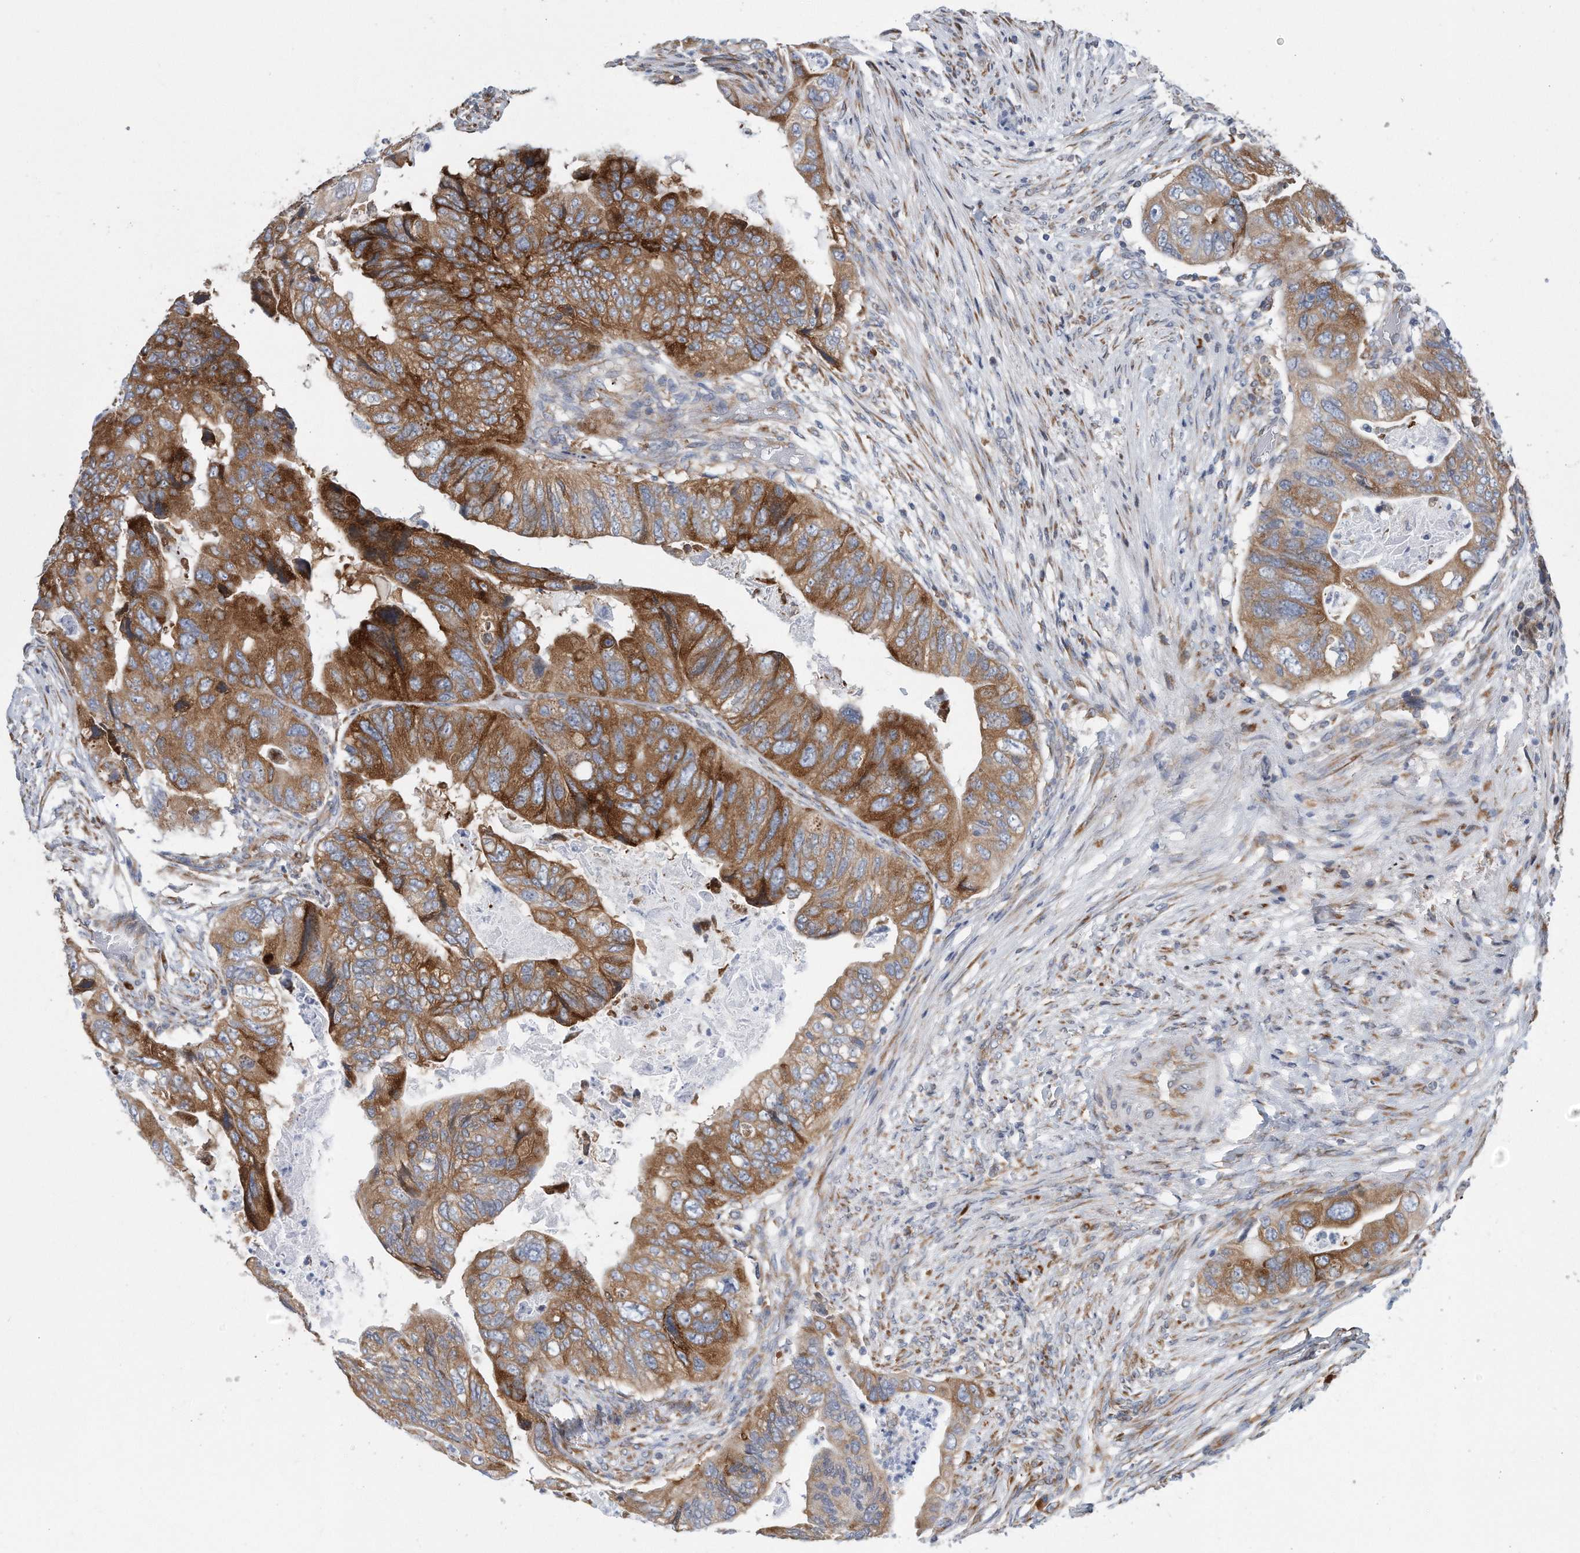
{"staining": {"intensity": "moderate", "quantity": ">75%", "location": "cytoplasmic/membranous"}, "tissue": "colorectal cancer", "cell_type": "Tumor cells", "image_type": "cancer", "snomed": [{"axis": "morphology", "description": "Adenocarcinoma, NOS"}, {"axis": "topography", "description": "Rectum"}], "caption": "An immunohistochemistry photomicrograph of neoplastic tissue is shown. Protein staining in brown shows moderate cytoplasmic/membranous positivity in colorectal adenocarcinoma within tumor cells. The protein of interest is shown in brown color, while the nuclei are stained blue.", "gene": "RPL26L1", "patient": {"sex": "male", "age": 63}}